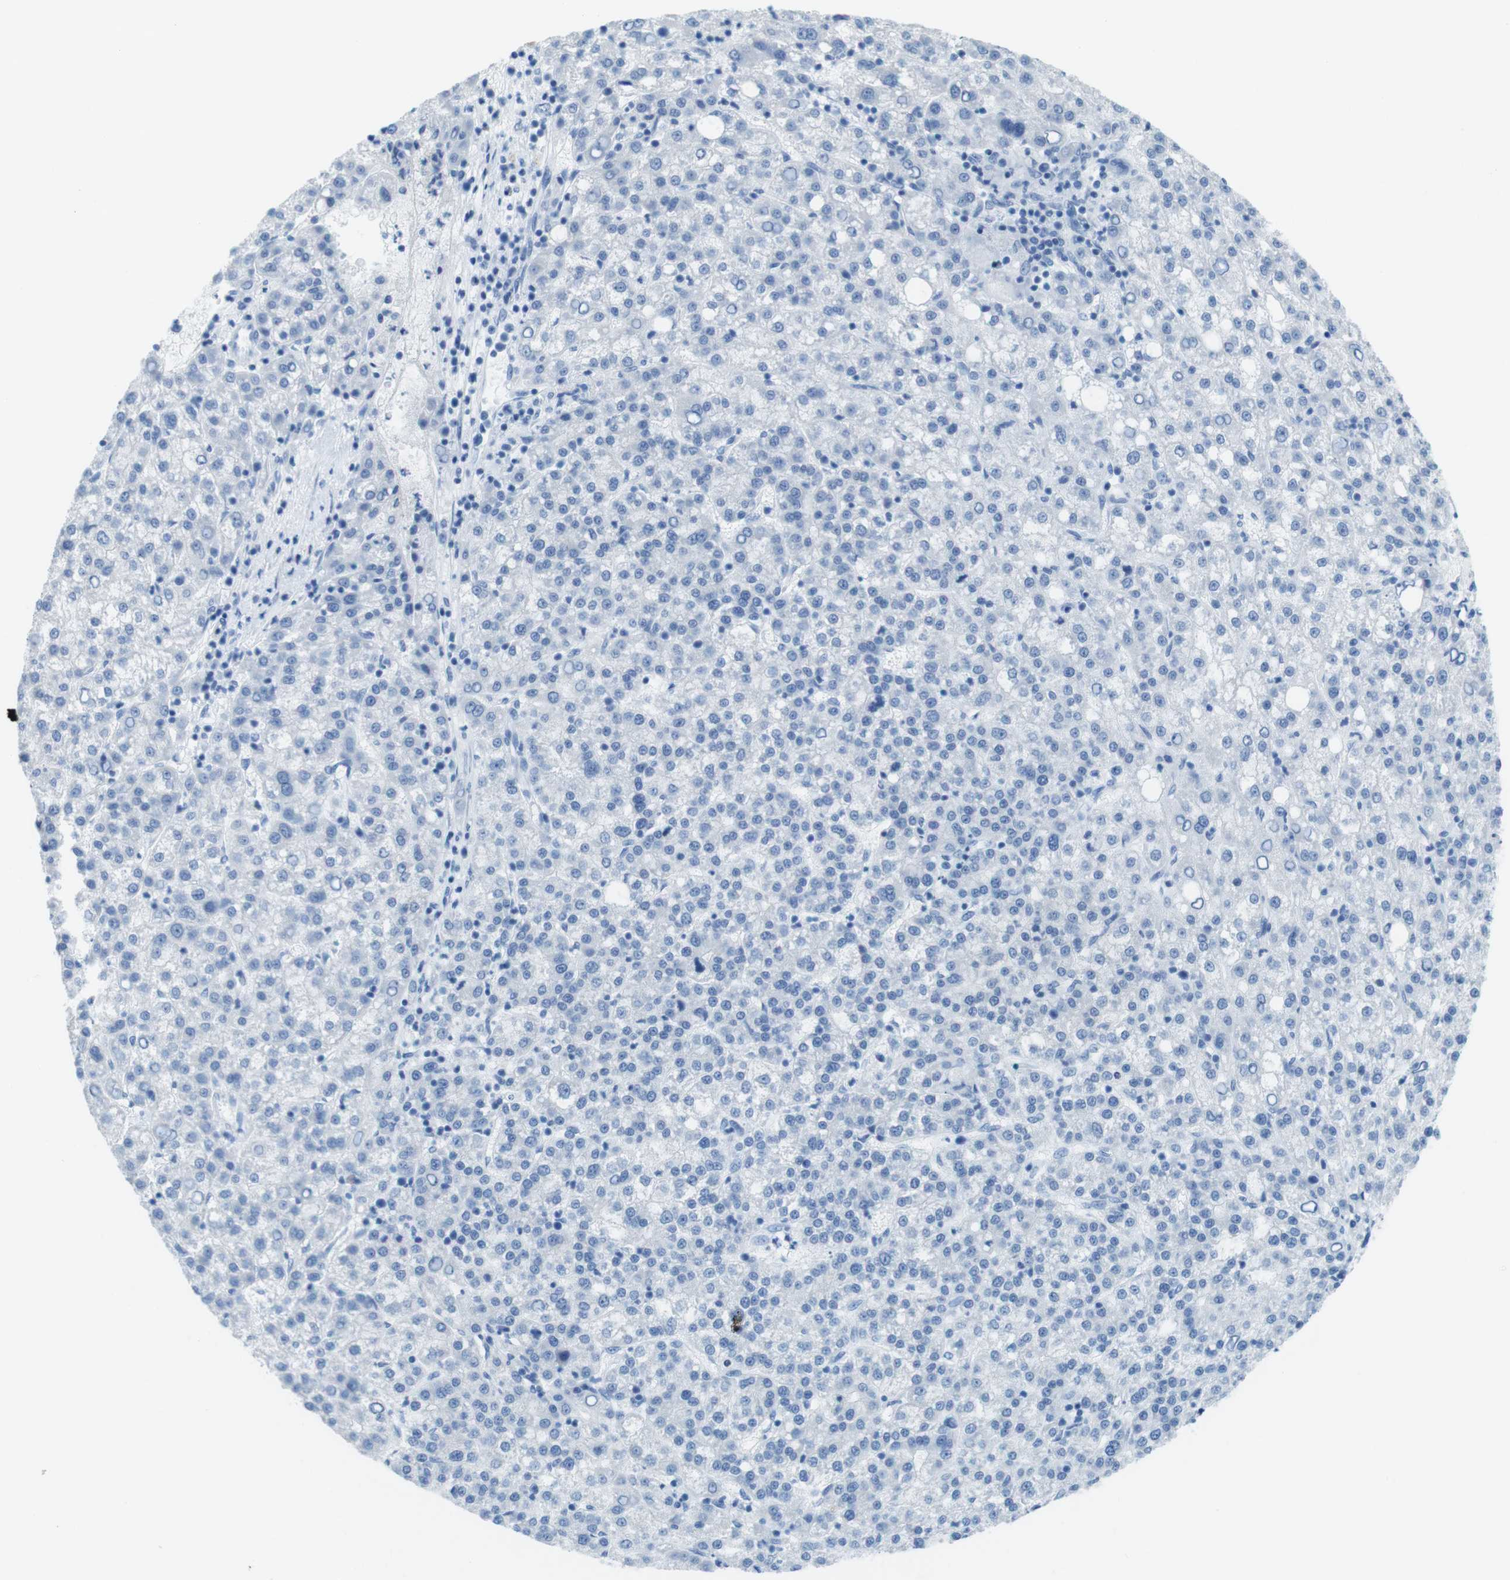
{"staining": {"intensity": "negative", "quantity": "none", "location": "none"}, "tissue": "liver cancer", "cell_type": "Tumor cells", "image_type": "cancer", "snomed": [{"axis": "morphology", "description": "Carcinoma, Hepatocellular, NOS"}, {"axis": "topography", "description": "Liver"}], "caption": "Tumor cells show no significant protein positivity in liver hepatocellular carcinoma.", "gene": "GAP43", "patient": {"sex": "female", "age": 58}}